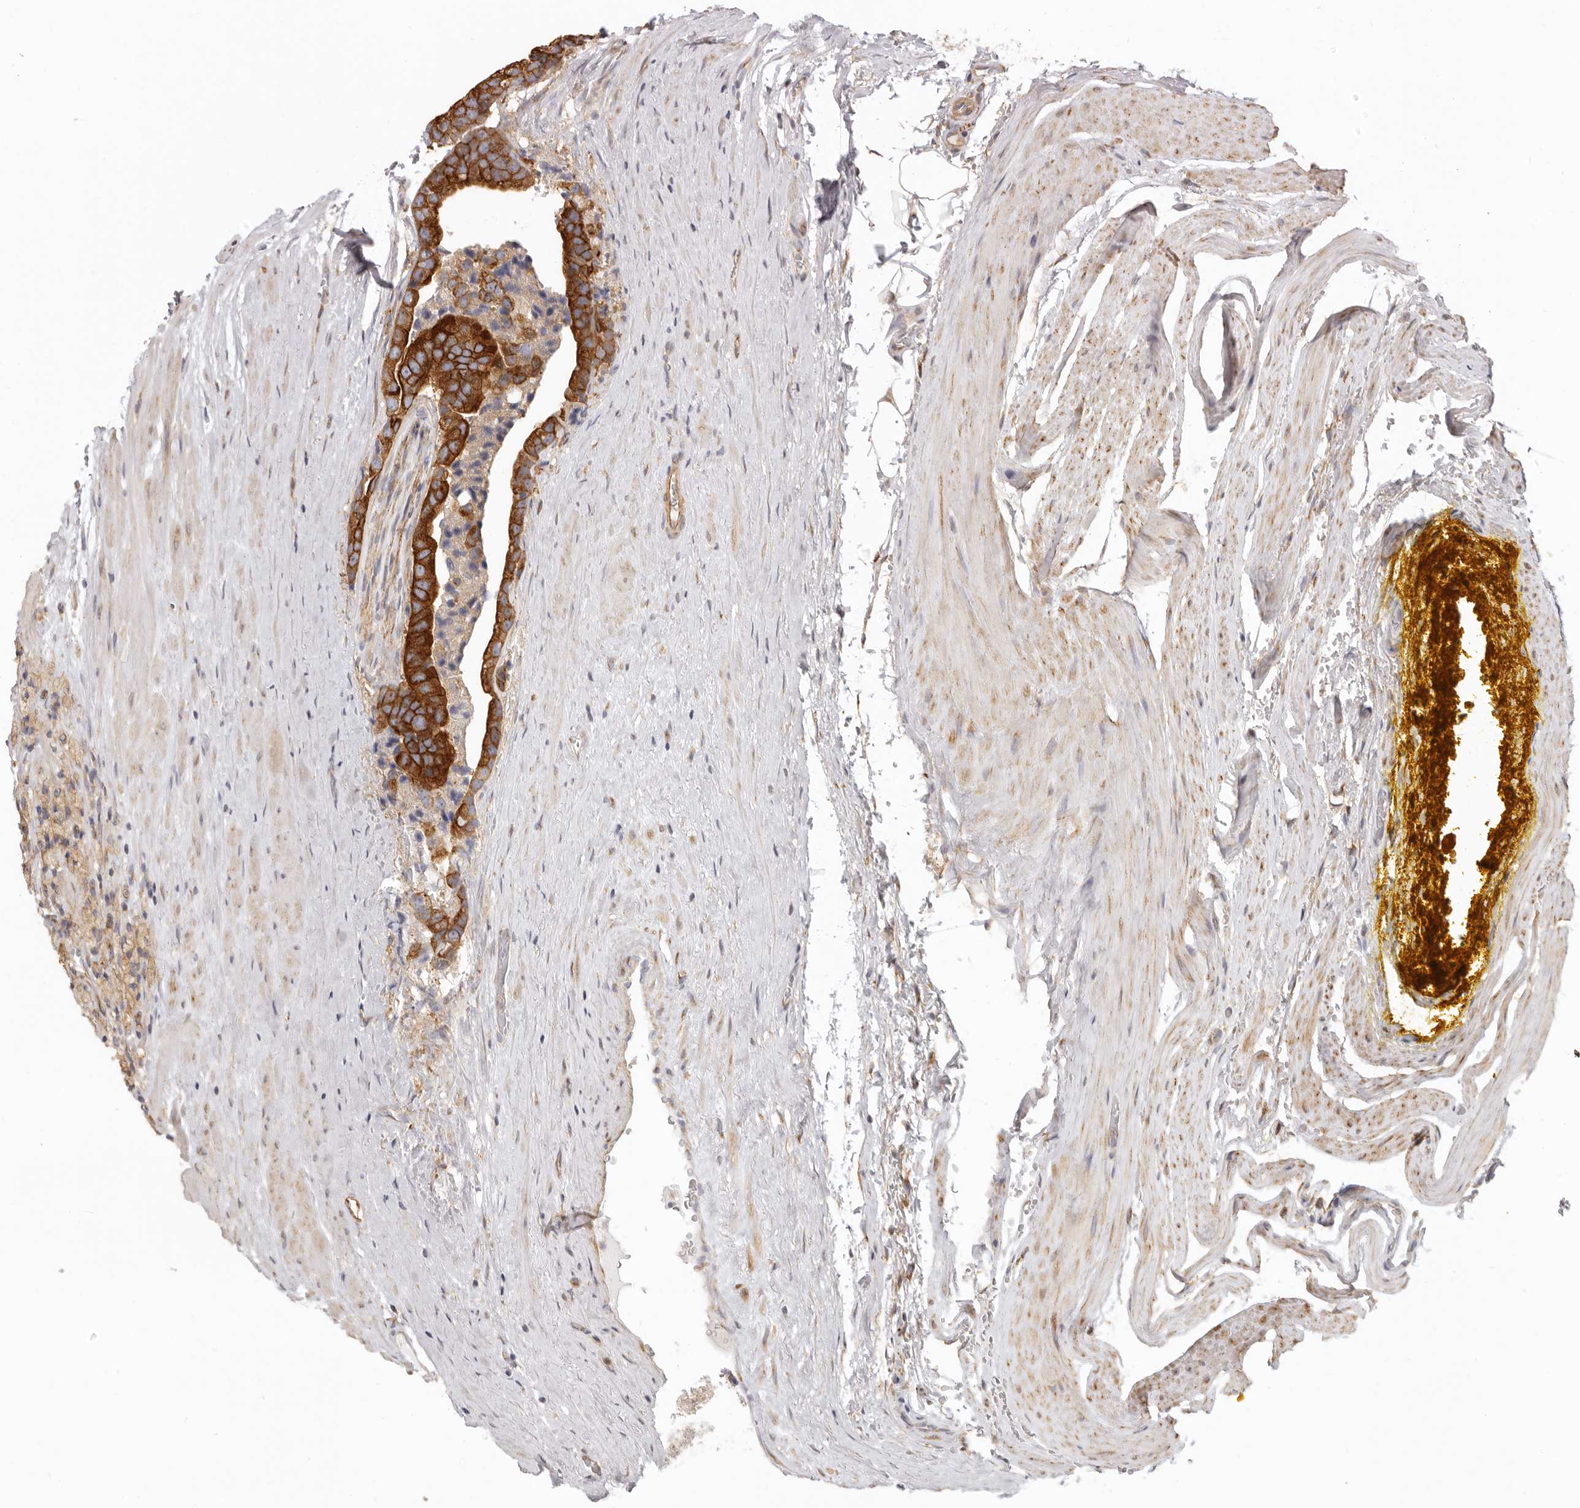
{"staining": {"intensity": "strong", "quantity": ">75%", "location": "cytoplasmic/membranous"}, "tissue": "prostate cancer", "cell_type": "Tumor cells", "image_type": "cancer", "snomed": [{"axis": "morphology", "description": "Adenocarcinoma, High grade"}, {"axis": "topography", "description": "Prostate"}], "caption": "Immunohistochemistry photomicrograph of prostate cancer (high-grade adenocarcinoma) stained for a protein (brown), which reveals high levels of strong cytoplasmic/membranous staining in about >75% of tumor cells.", "gene": "NIBAN1", "patient": {"sex": "male", "age": 70}}